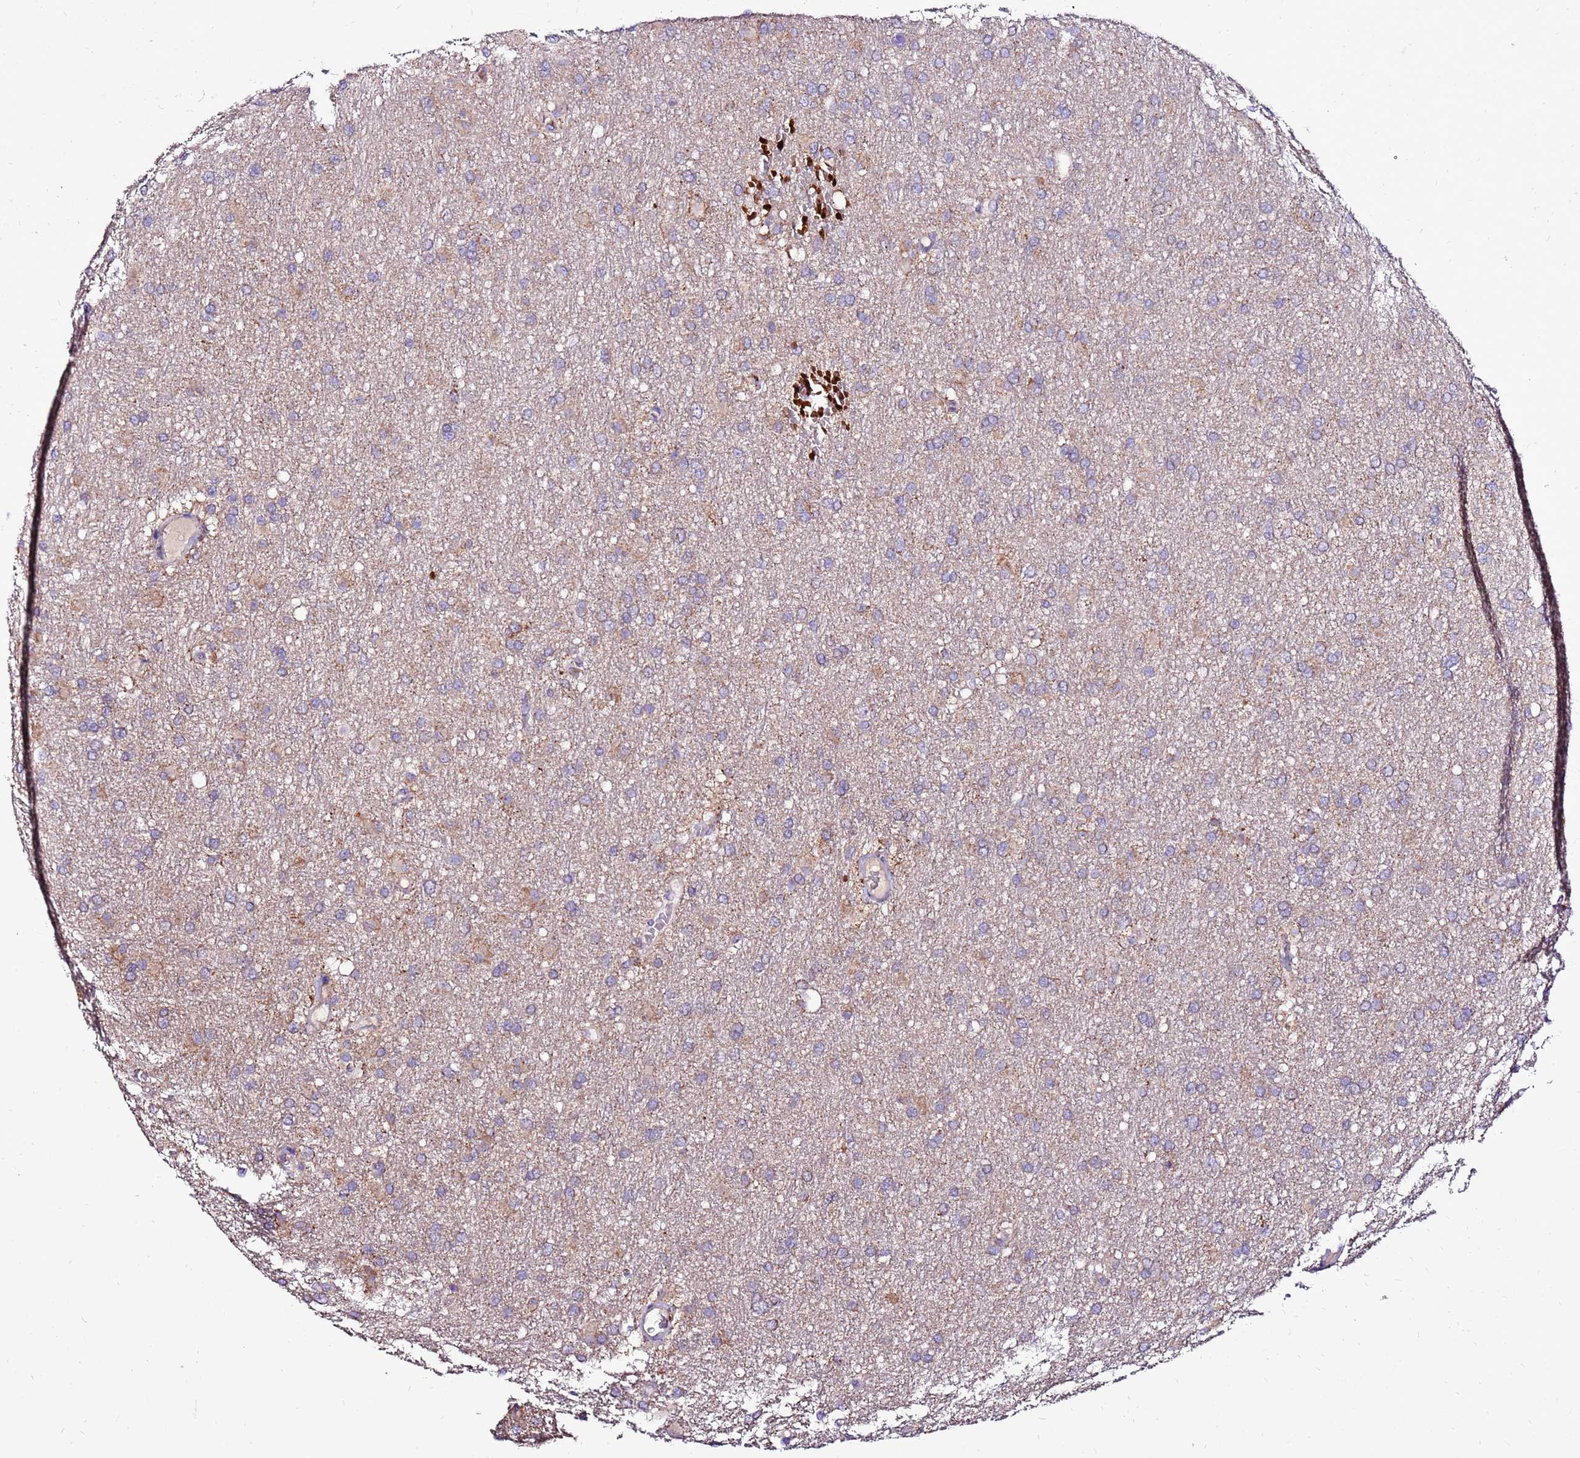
{"staining": {"intensity": "weak", "quantity": "<25%", "location": "cytoplasmic/membranous"}, "tissue": "glioma", "cell_type": "Tumor cells", "image_type": "cancer", "snomed": [{"axis": "morphology", "description": "Glioma, malignant, High grade"}, {"axis": "topography", "description": "Cerebral cortex"}], "caption": "Tumor cells show no significant positivity in glioma.", "gene": "SPSB3", "patient": {"sex": "female", "age": 36}}